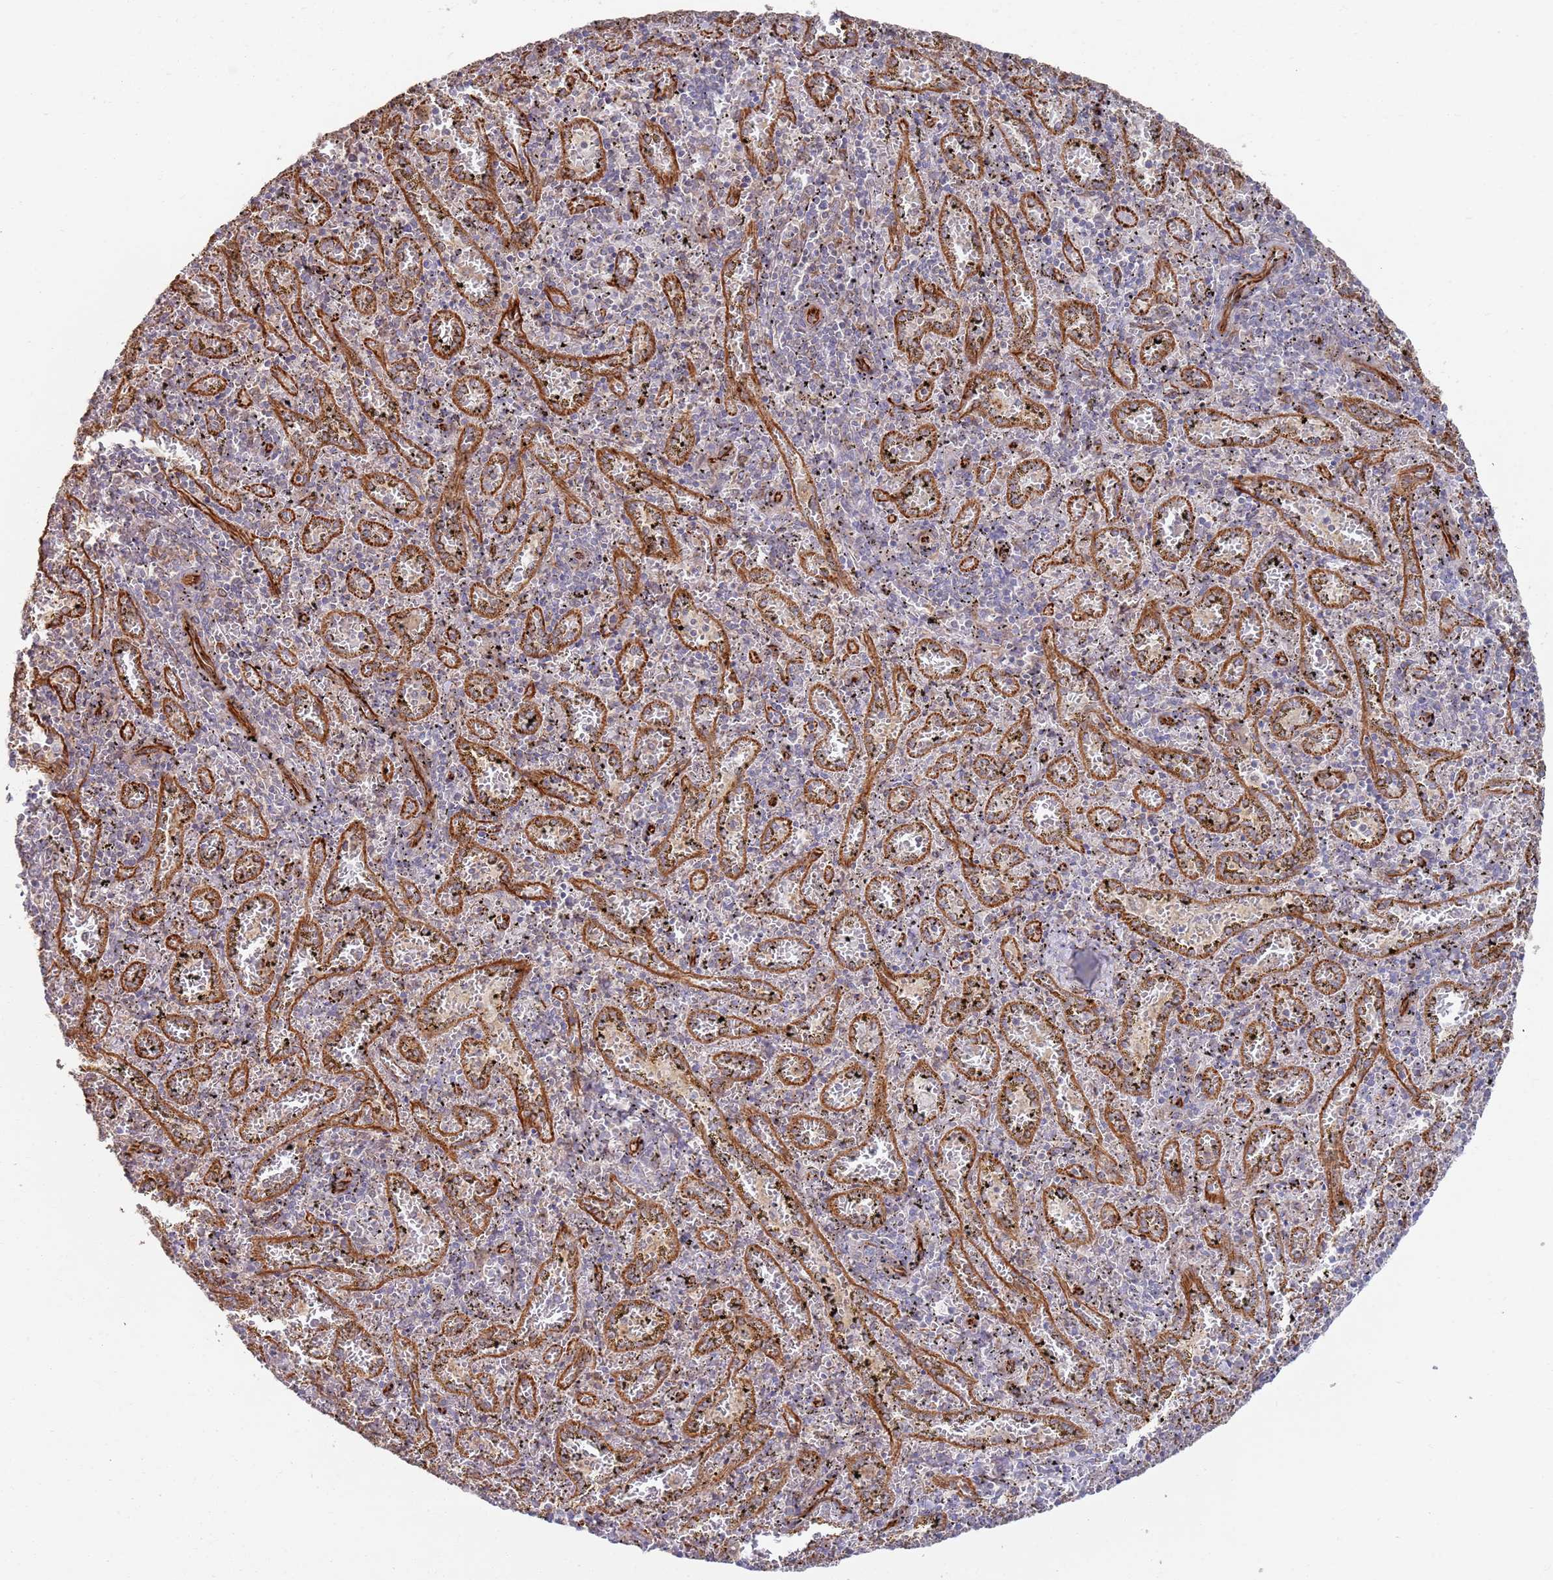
{"staining": {"intensity": "negative", "quantity": "none", "location": "none"}, "tissue": "spleen", "cell_type": "Cells in red pulp", "image_type": "normal", "snomed": [{"axis": "morphology", "description": "Normal tissue, NOS"}, {"axis": "topography", "description": "Spleen"}], "caption": "IHC histopathology image of normal human spleen stained for a protein (brown), which demonstrates no expression in cells in red pulp.", "gene": "PHF21A", "patient": {"sex": "male", "age": 11}}